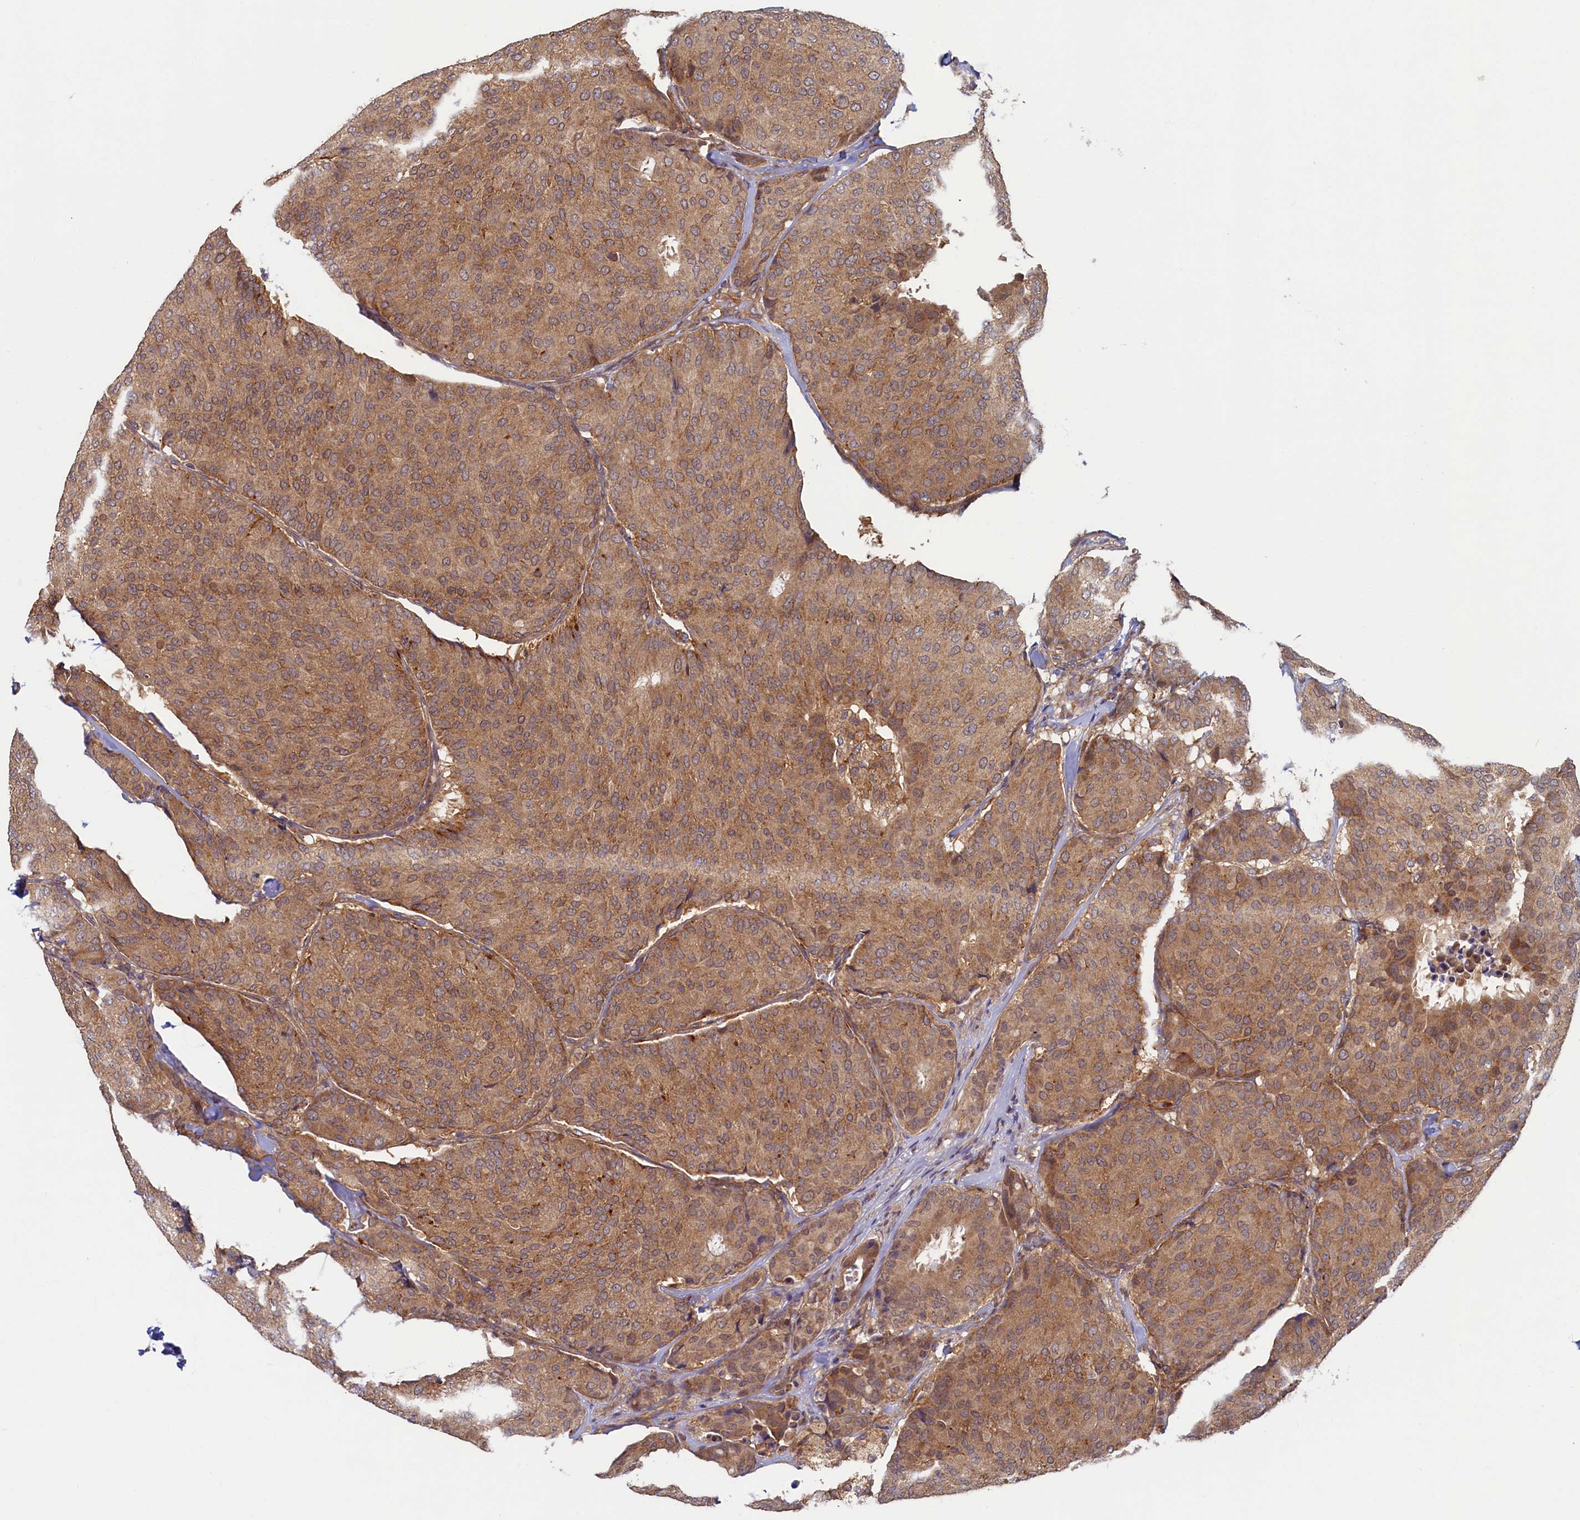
{"staining": {"intensity": "moderate", "quantity": ">75%", "location": "cytoplasmic/membranous"}, "tissue": "breast cancer", "cell_type": "Tumor cells", "image_type": "cancer", "snomed": [{"axis": "morphology", "description": "Duct carcinoma"}, {"axis": "topography", "description": "Breast"}], "caption": "About >75% of tumor cells in breast cancer exhibit moderate cytoplasmic/membranous protein expression as visualized by brown immunohistochemical staining.", "gene": "STX12", "patient": {"sex": "female", "age": 75}}